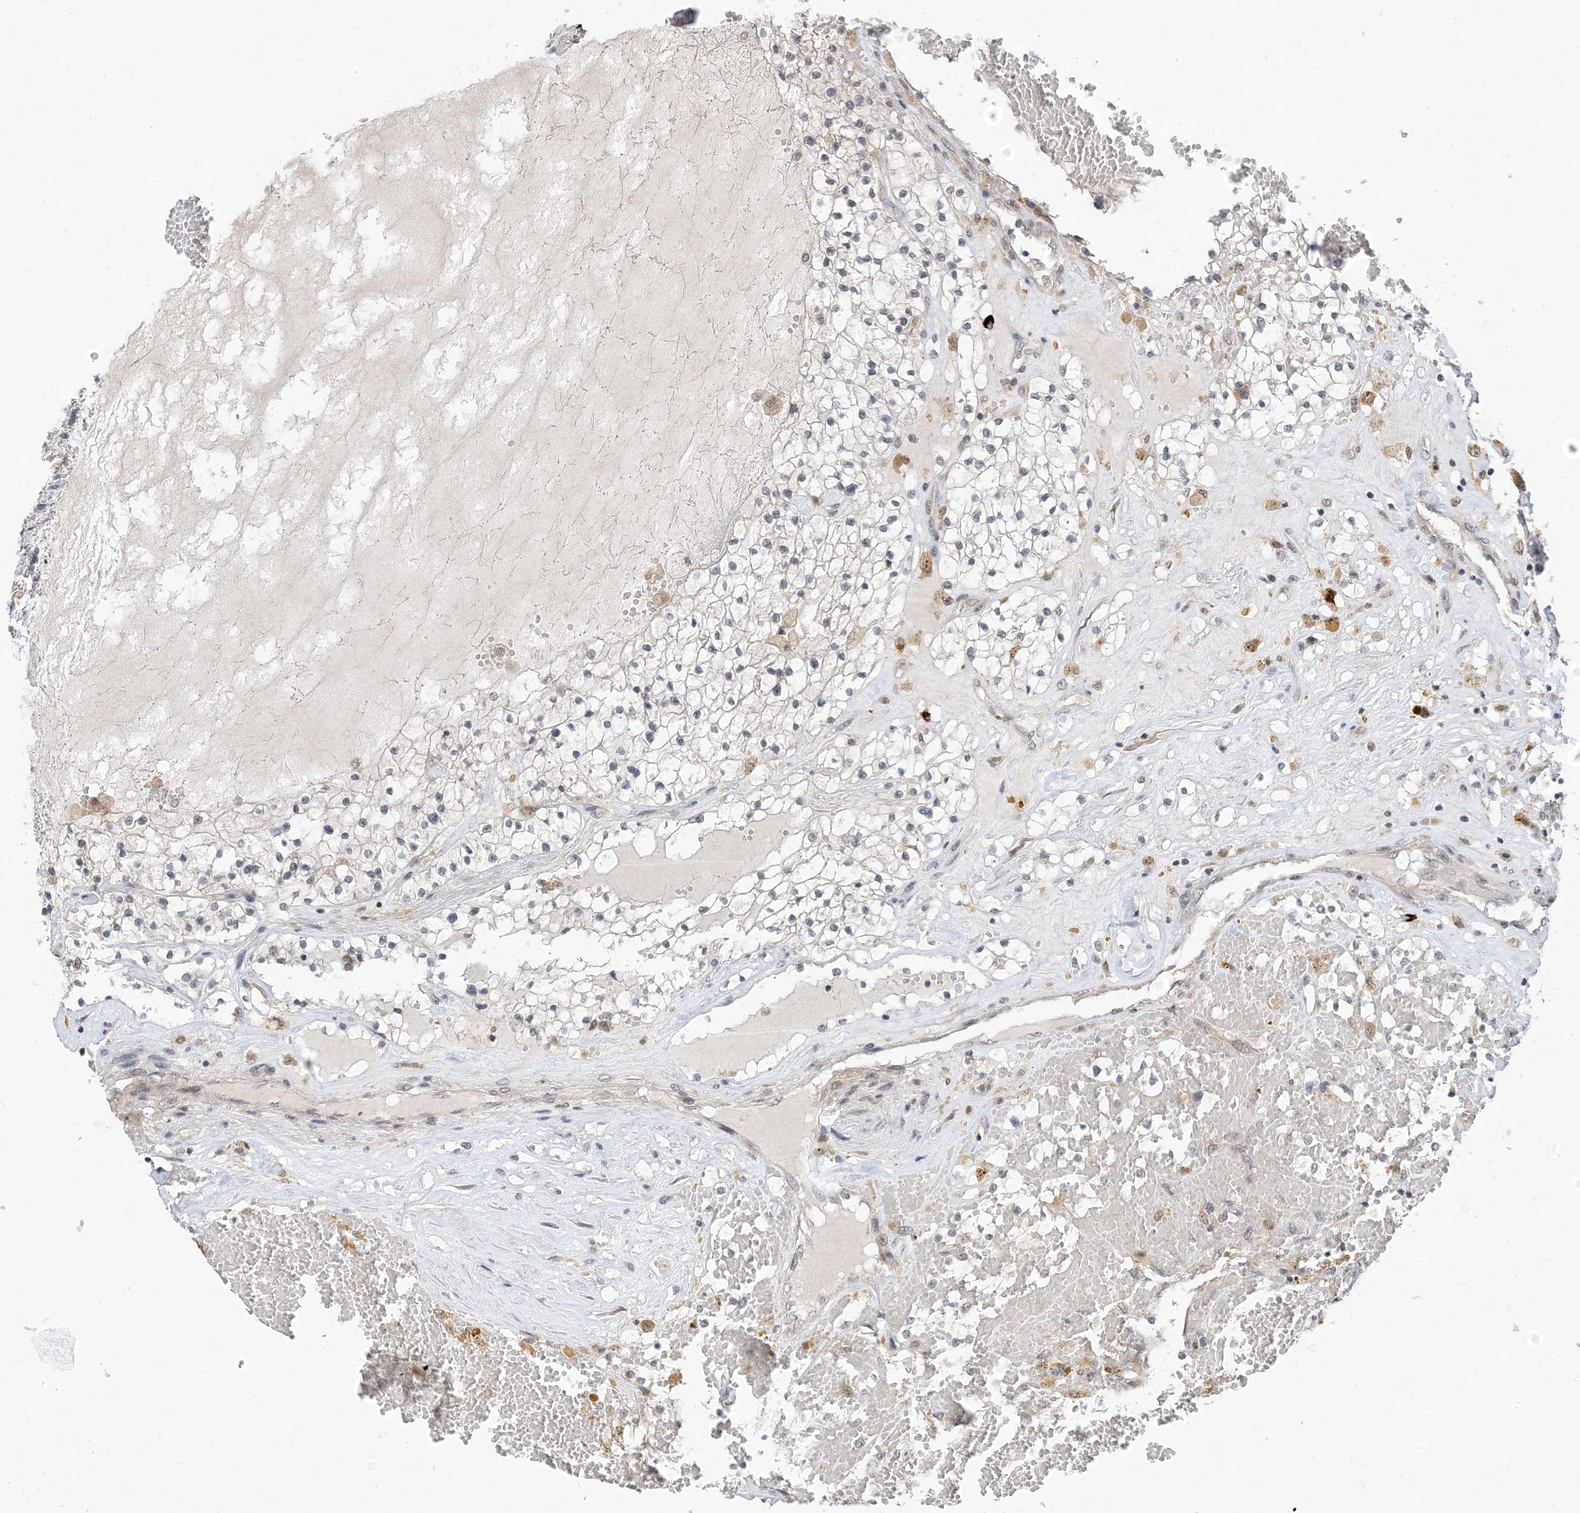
{"staining": {"intensity": "negative", "quantity": "none", "location": "none"}, "tissue": "renal cancer", "cell_type": "Tumor cells", "image_type": "cancer", "snomed": [{"axis": "morphology", "description": "Normal tissue, NOS"}, {"axis": "morphology", "description": "Adenocarcinoma, NOS"}, {"axis": "topography", "description": "Kidney"}], "caption": "There is no significant staining in tumor cells of renal adenocarcinoma.", "gene": "RANBP9", "patient": {"sex": "male", "age": 68}}